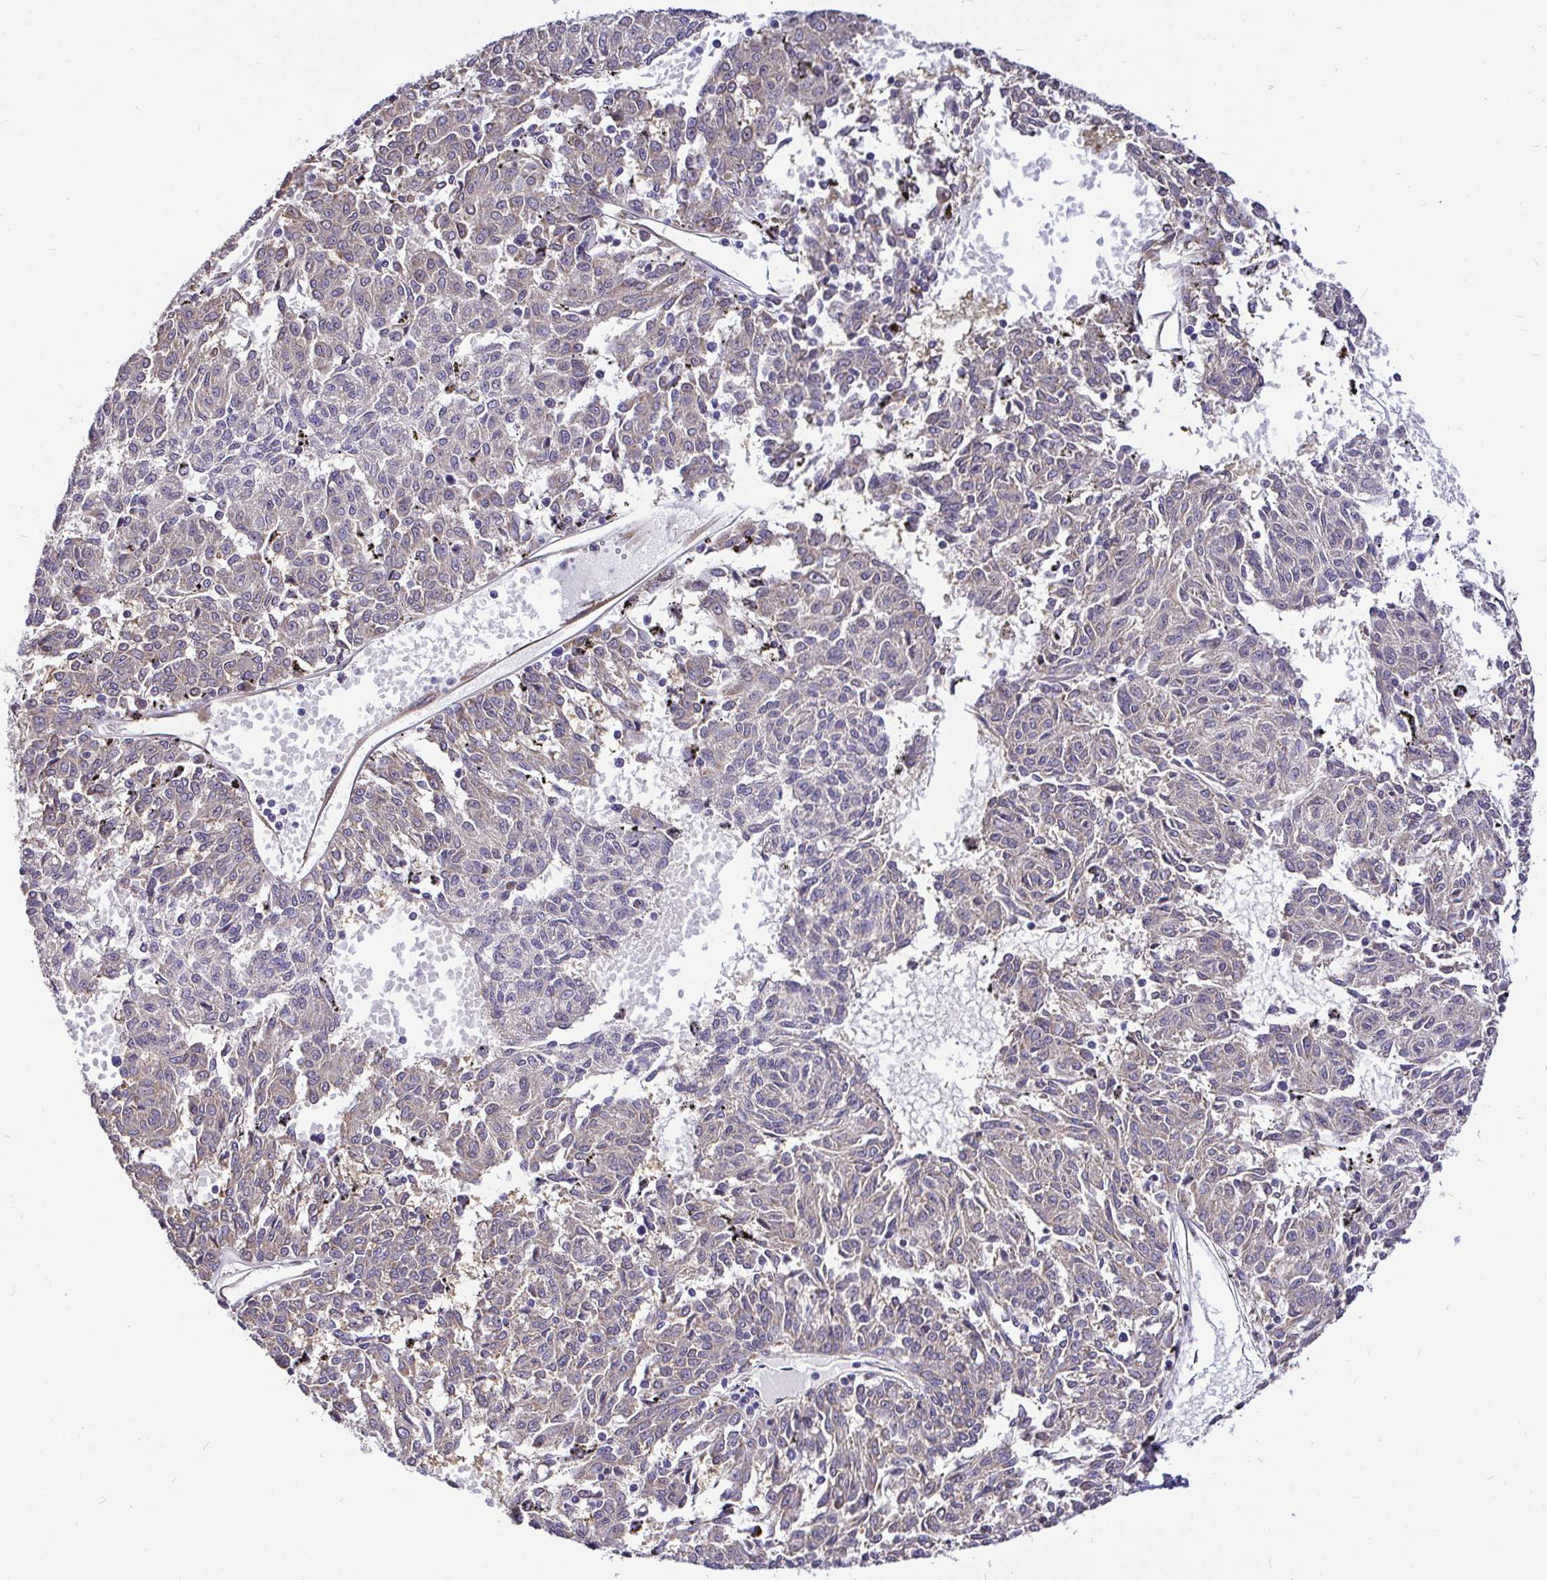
{"staining": {"intensity": "weak", "quantity": "<25%", "location": "cytoplasmic/membranous"}, "tissue": "melanoma", "cell_type": "Tumor cells", "image_type": "cancer", "snomed": [{"axis": "morphology", "description": "Malignant melanoma, NOS"}, {"axis": "topography", "description": "Skin"}], "caption": "Immunohistochemical staining of malignant melanoma displays no significant expression in tumor cells.", "gene": "CCDC122", "patient": {"sex": "female", "age": 72}}